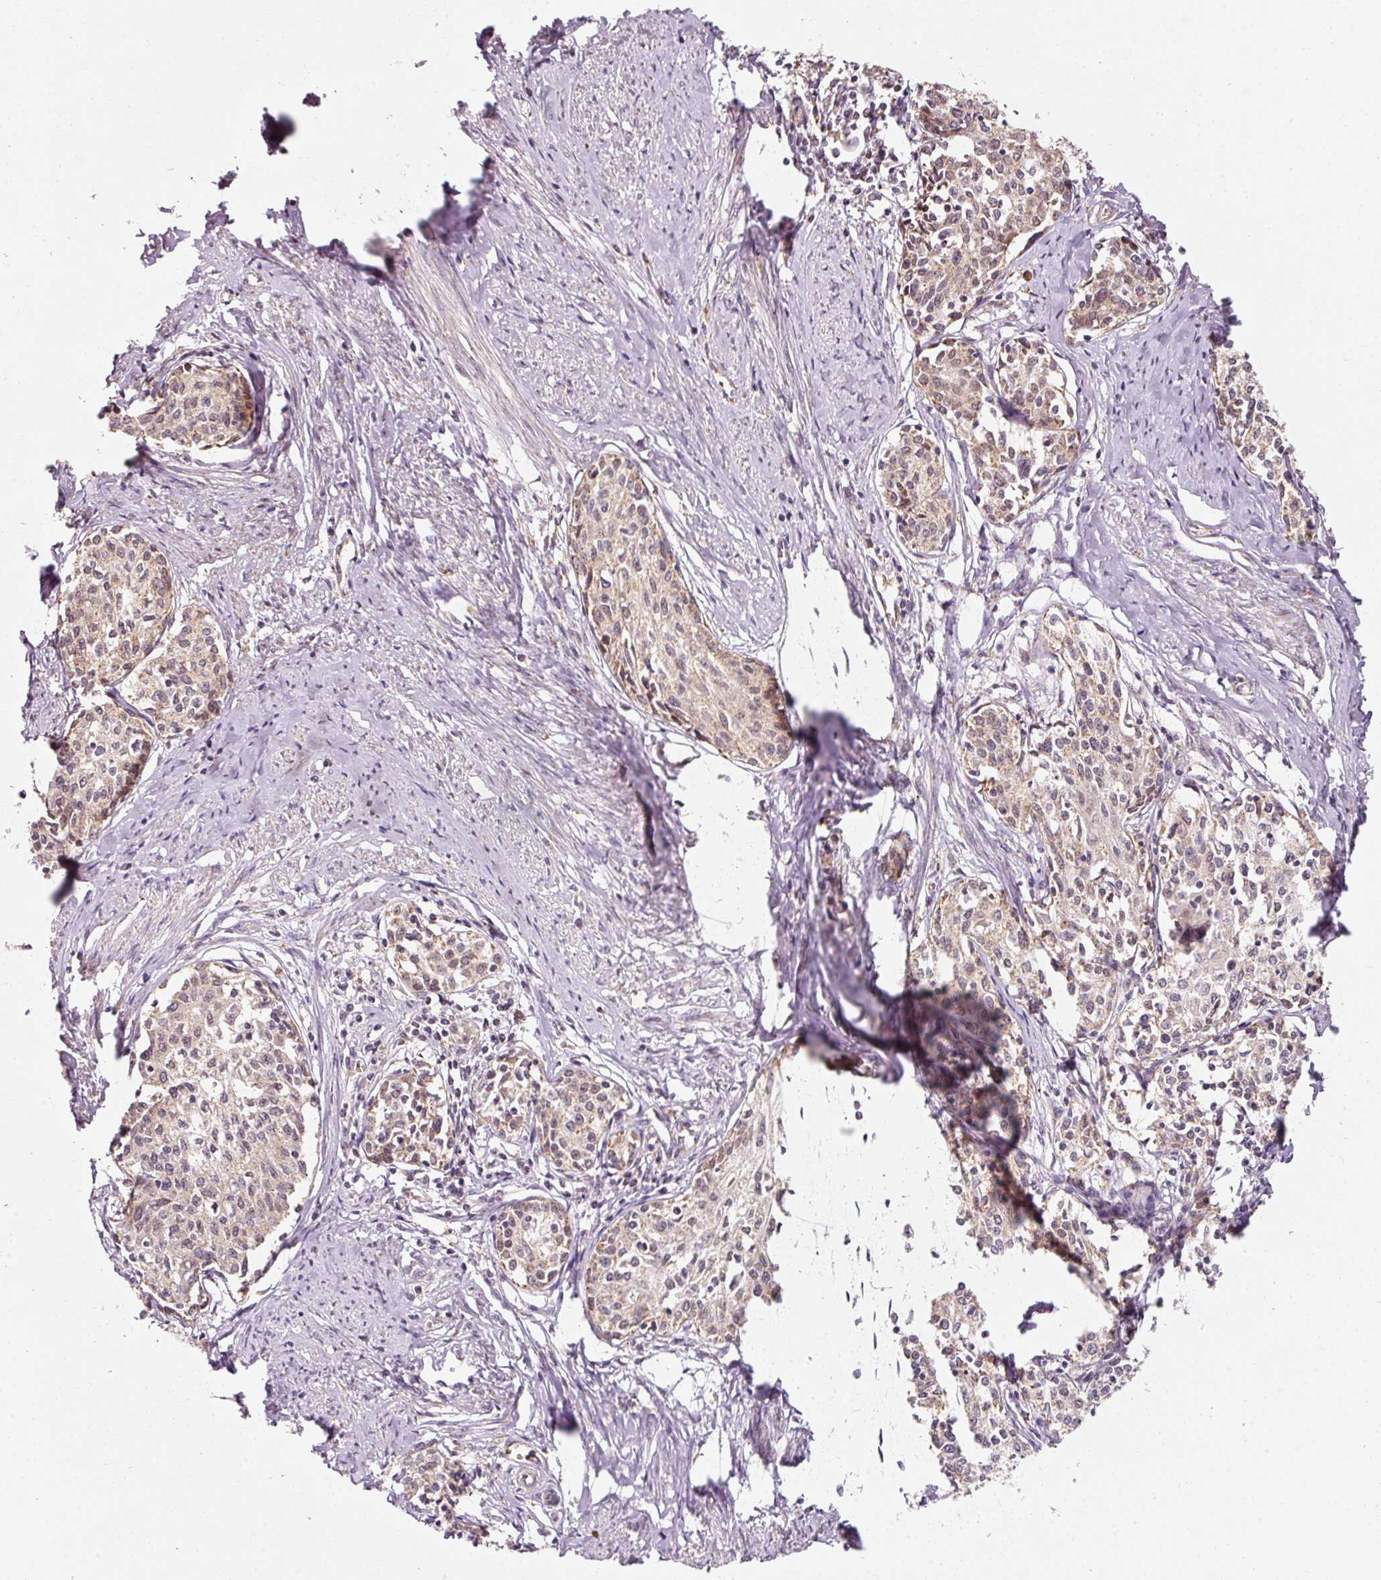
{"staining": {"intensity": "weak", "quantity": ">75%", "location": "cytoplasmic/membranous,nuclear"}, "tissue": "cervical cancer", "cell_type": "Tumor cells", "image_type": "cancer", "snomed": [{"axis": "morphology", "description": "Squamous cell carcinoma, NOS"}, {"axis": "morphology", "description": "Adenocarcinoma, NOS"}, {"axis": "topography", "description": "Cervix"}], "caption": "Brown immunohistochemical staining in adenocarcinoma (cervical) displays weak cytoplasmic/membranous and nuclear staining in about >75% of tumor cells.", "gene": "ZNF460", "patient": {"sex": "female", "age": 52}}